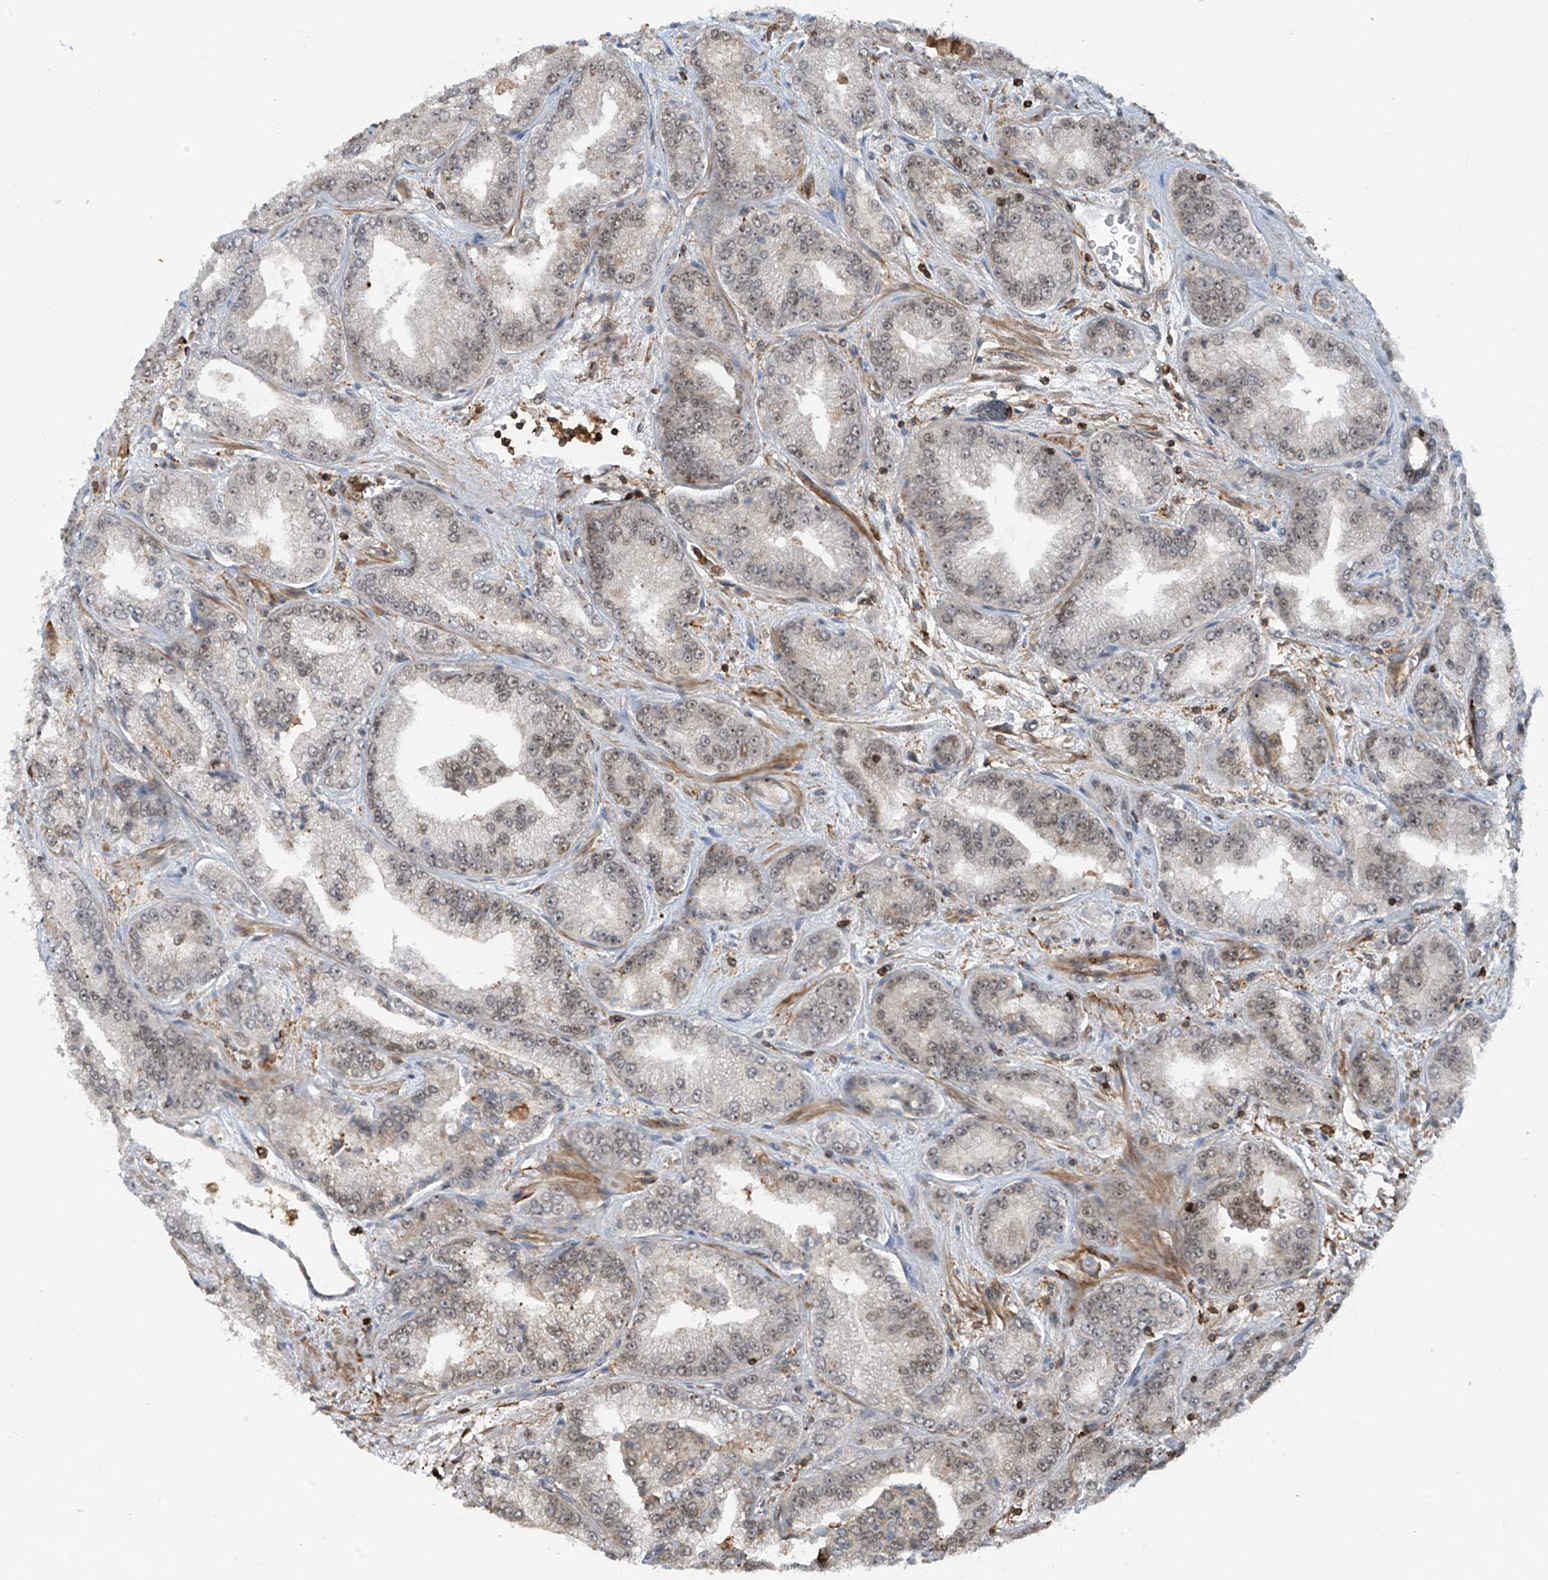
{"staining": {"intensity": "moderate", "quantity": "<25%", "location": "cytoplasmic/membranous,nuclear"}, "tissue": "prostate cancer", "cell_type": "Tumor cells", "image_type": "cancer", "snomed": [{"axis": "morphology", "description": "Adenocarcinoma, High grade"}, {"axis": "topography", "description": "Prostate"}], "caption": "IHC staining of prostate high-grade adenocarcinoma, which exhibits low levels of moderate cytoplasmic/membranous and nuclear expression in approximately <25% of tumor cells indicating moderate cytoplasmic/membranous and nuclear protein expression. The staining was performed using DAB (brown) for protein detection and nuclei were counterstained in hematoxylin (blue).", "gene": "REPIN1", "patient": {"sex": "male", "age": 71}}